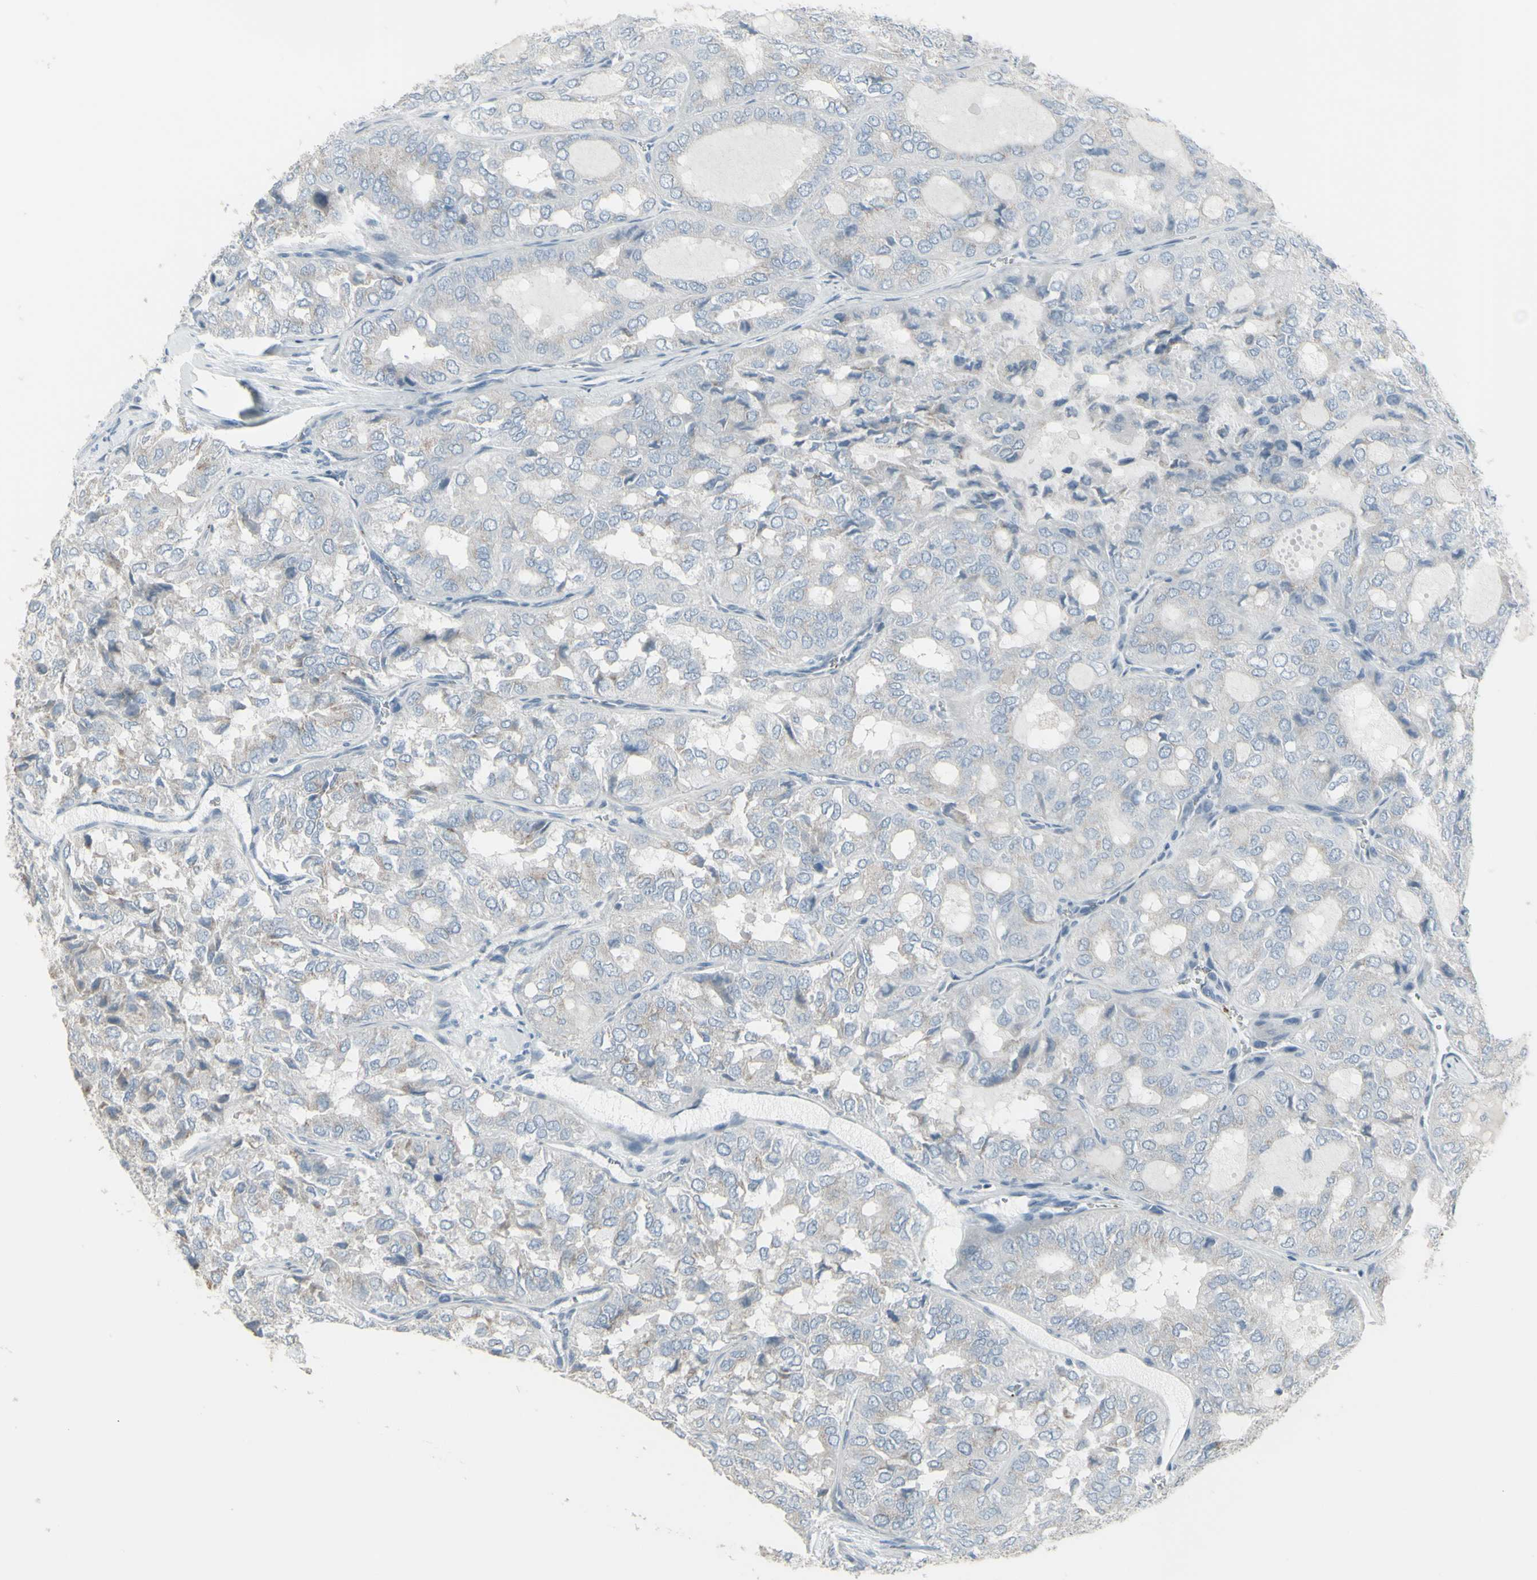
{"staining": {"intensity": "negative", "quantity": "none", "location": "none"}, "tissue": "thyroid cancer", "cell_type": "Tumor cells", "image_type": "cancer", "snomed": [{"axis": "morphology", "description": "Follicular adenoma carcinoma, NOS"}, {"axis": "topography", "description": "Thyroid gland"}], "caption": "Immunohistochemistry (IHC) micrograph of neoplastic tissue: human follicular adenoma carcinoma (thyroid) stained with DAB (3,3'-diaminobenzidine) displays no significant protein staining in tumor cells.", "gene": "CD79B", "patient": {"sex": "male", "age": 75}}